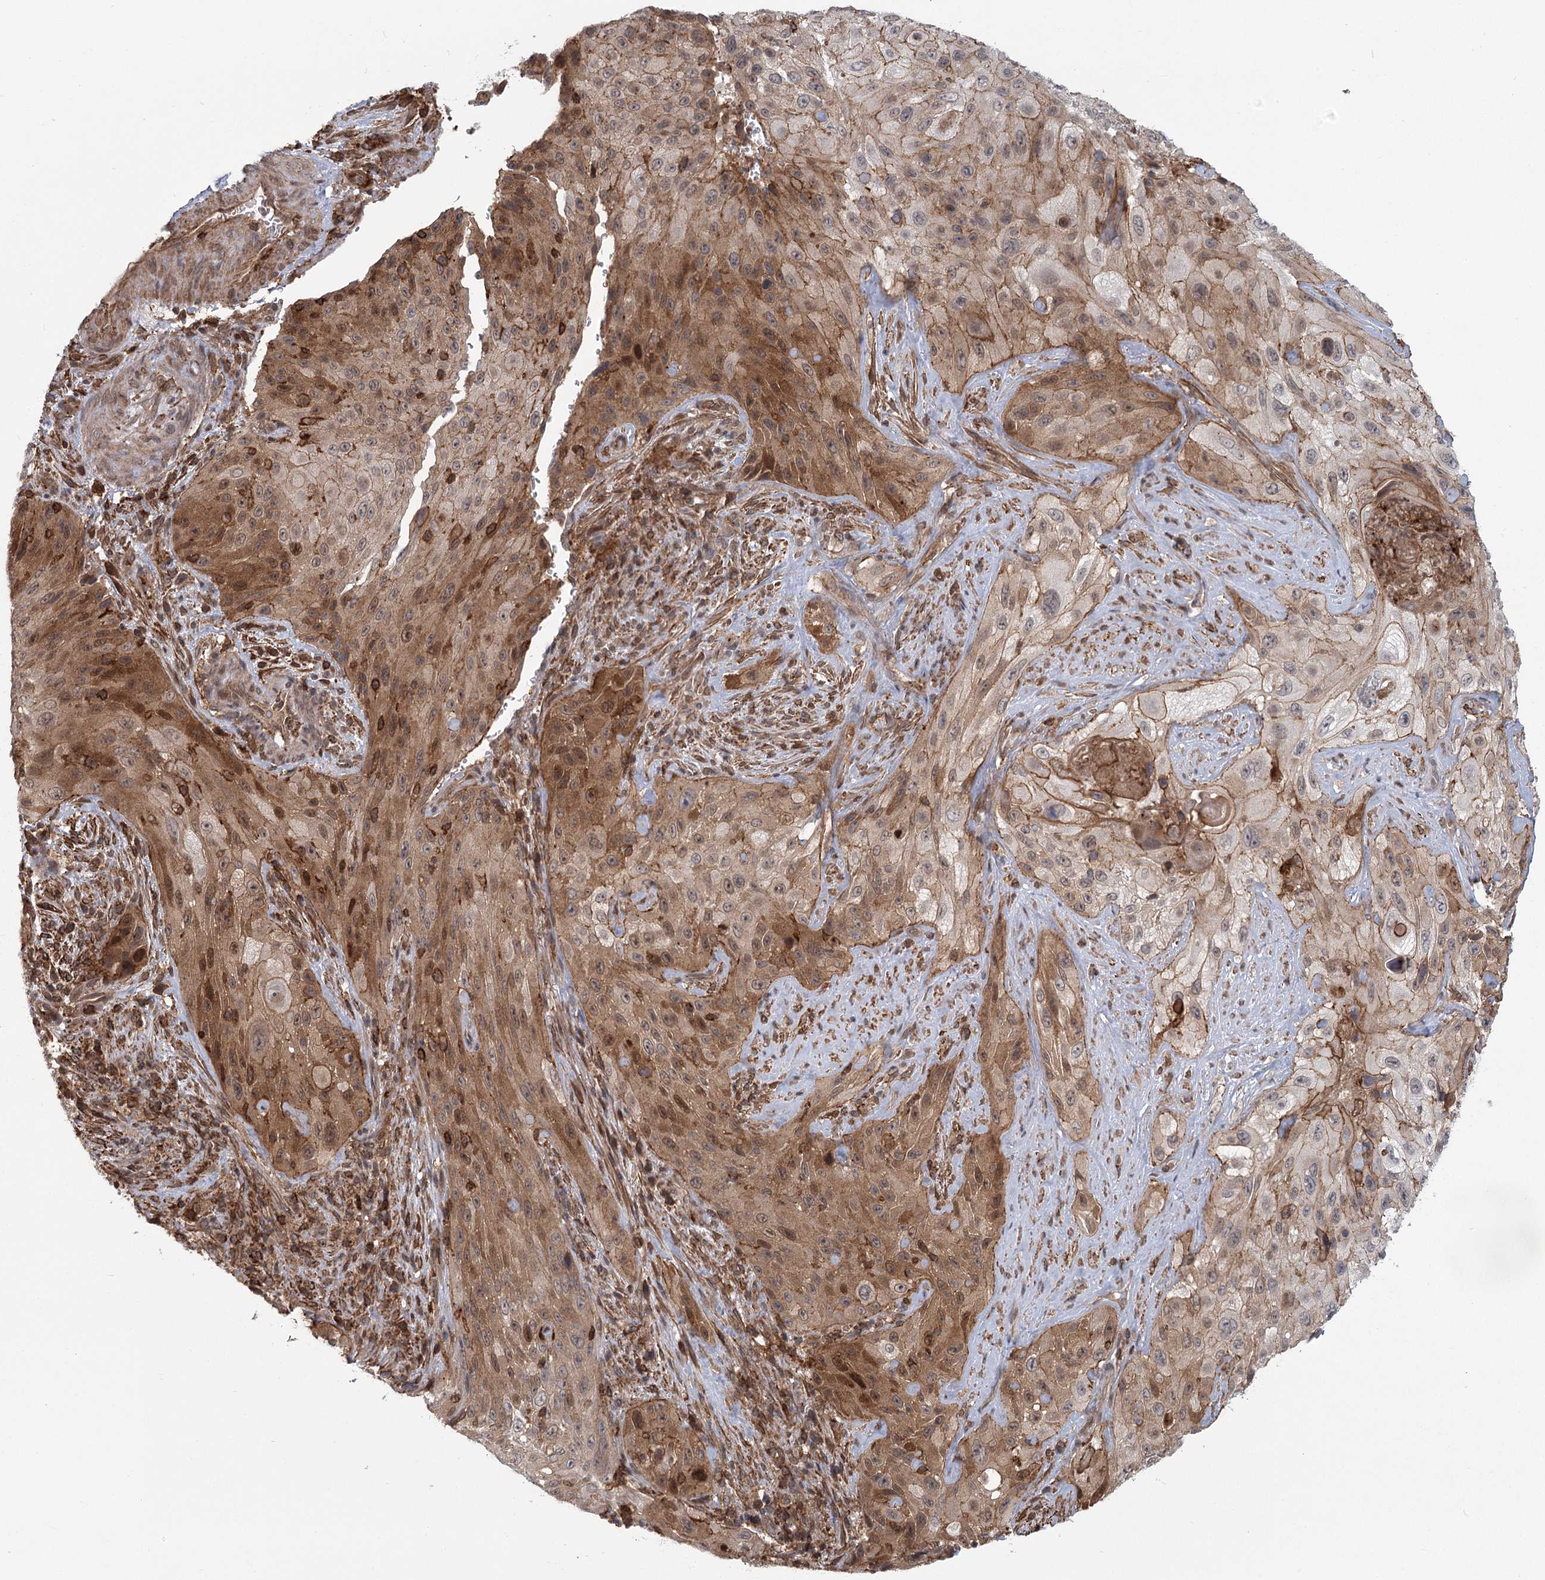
{"staining": {"intensity": "moderate", "quantity": "25%-75%", "location": "cytoplasmic/membranous"}, "tissue": "cervical cancer", "cell_type": "Tumor cells", "image_type": "cancer", "snomed": [{"axis": "morphology", "description": "Squamous cell carcinoma, NOS"}, {"axis": "topography", "description": "Cervix"}], "caption": "An IHC histopathology image of neoplastic tissue is shown. Protein staining in brown shows moderate cytoplasmic/membranous positivity in cervical cancer within tumor cells.", "gene": "MEPE", "patient": {"sex": "female", "age": 42}}